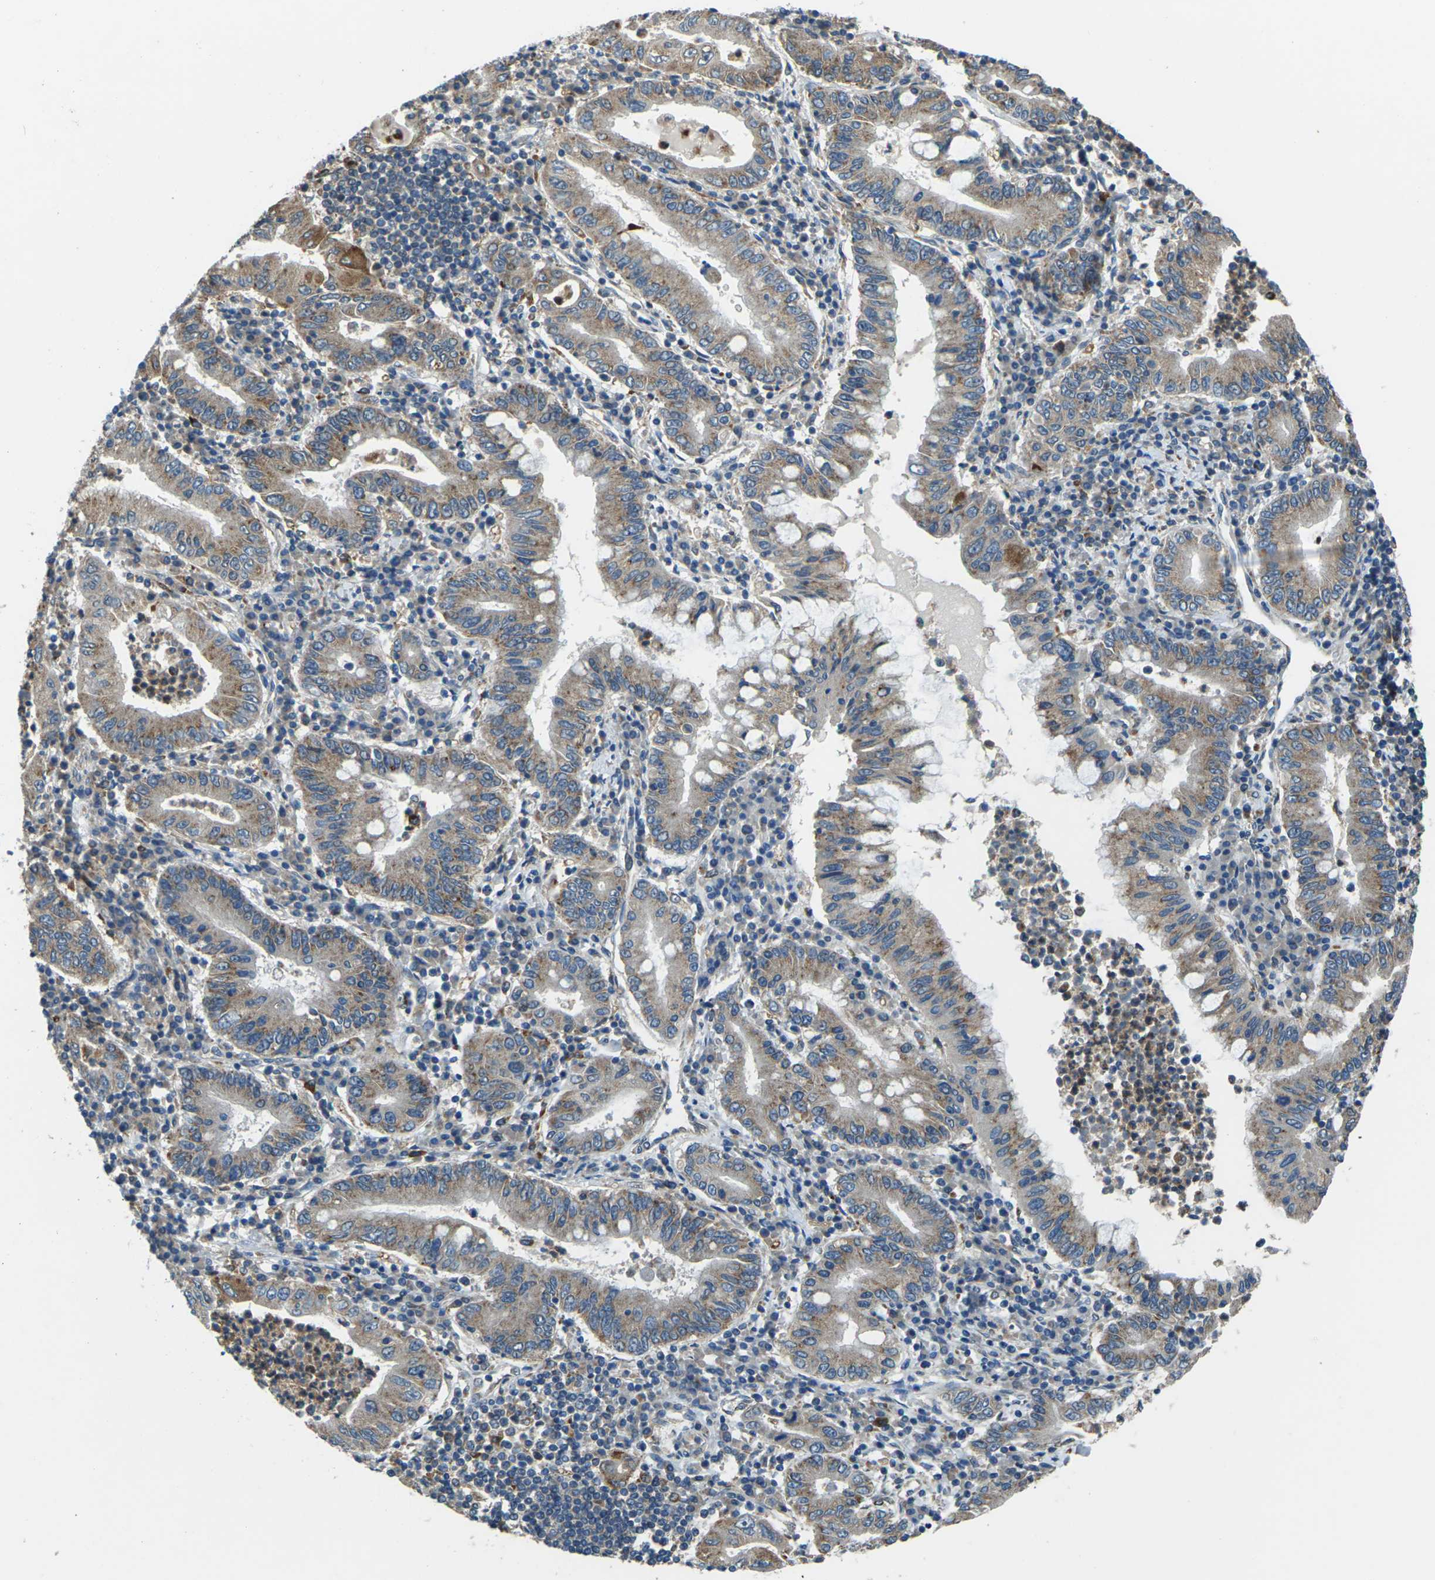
{"staining": {"intensity": "moderate", "quantity": ">75%", "location": "cytoplasmic/membranous"}, "tissue": "stomach cancer", "cell_type": "Tumor cells", "image_type": "cancer", "snomed": [{"axis": "morphology", "description": "Normal tissue, NOS"}, {"axis": "morphology", "description": "Adenocarcinoma, NOS"}, {"axis": "topography", "description": "Esophagus"}, {"axis": "topography", "description": "Stomach, upper"}, {"axis": "topography", "description": "Peripheral nerve tissue"}], "caption": "Immunohistochemical staining of human stomach cancer displays moderate cytoplasmic/membranous protein expression in approximately >75% of tumor cells.", "gene": "SLC31A2", "patient": {"sex": "male", "age": 62}}